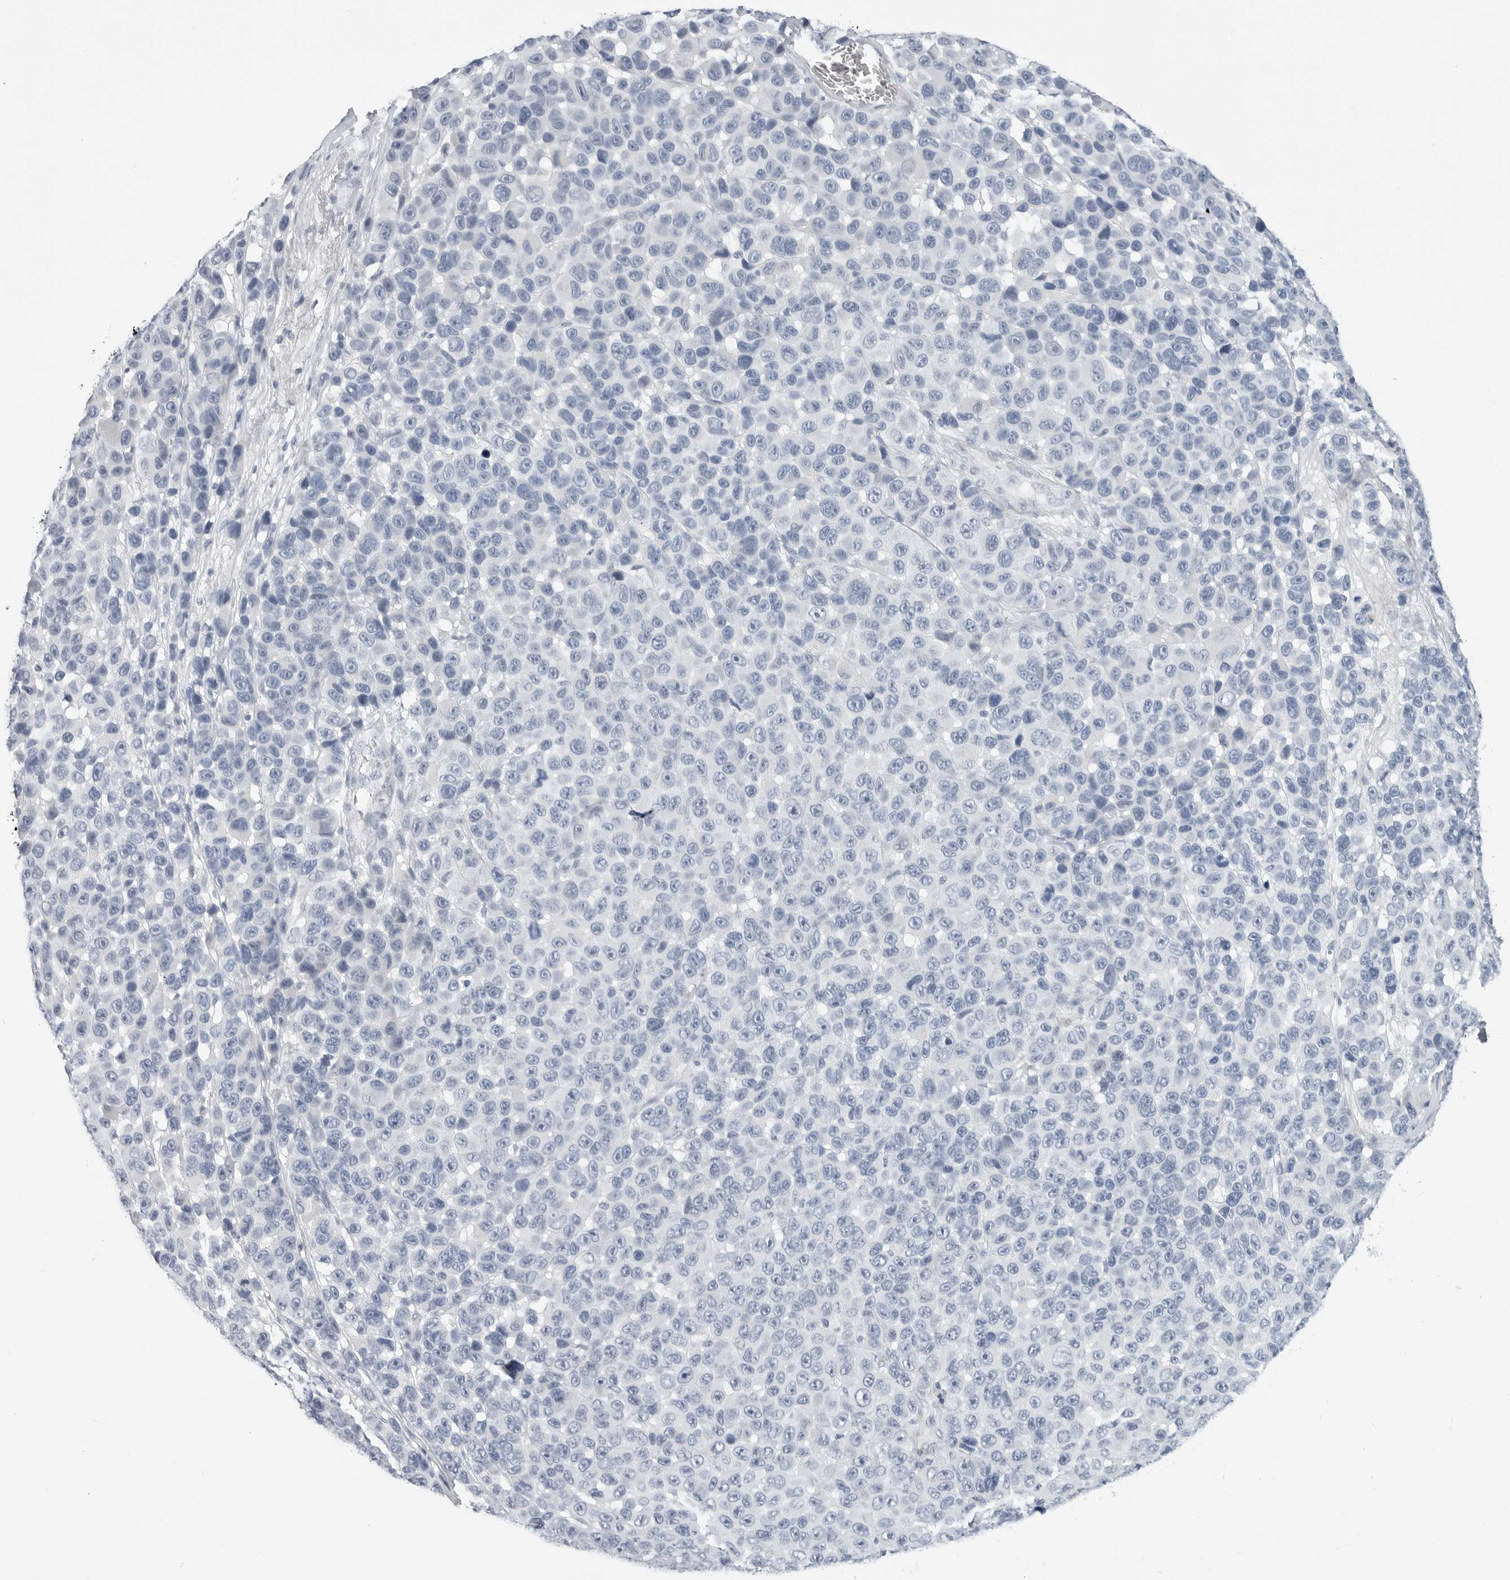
{"staining": {"intensity": "negative", "quantity": "none", "location": "none"}, "tissue": "melanoma", "cell_type": "Tumor cells", "image_type": "cancer", "snomed": [{"axis": "morphology", "description": "Malignant melanoma, NOS"}, {"axis": "topography", "description": "Skin"}], "caption": "Tumor cells are negative for brown protein staining in melanoma.", "gene": "PLN", "patient": {"sex": "male", "age": 53}}